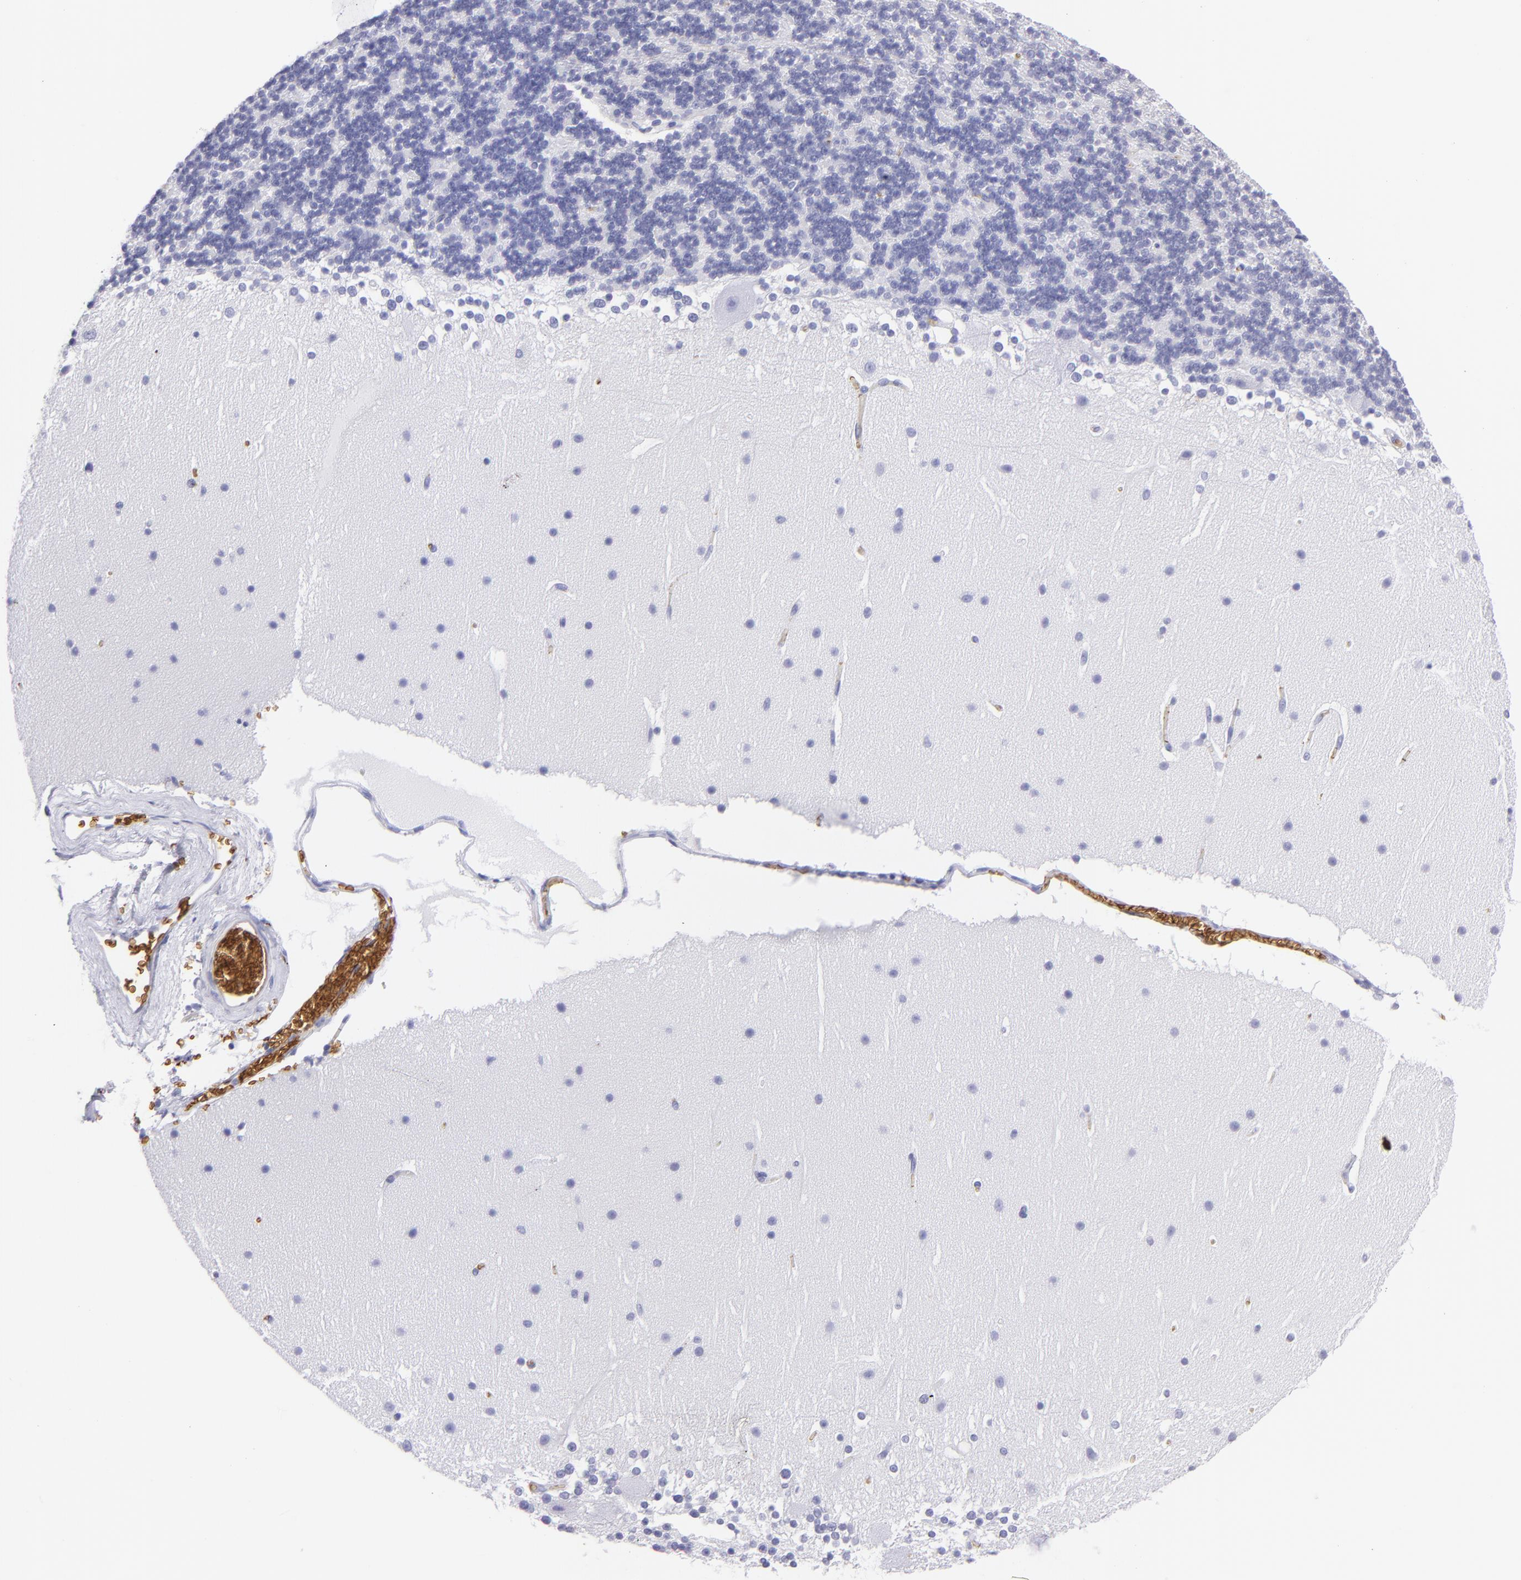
{"staining": {"intensity": "negative", "quantity": "none", "location": "none"}, "tissue": "cerebellum", "cell_type": "Cells in granular layer", "image_type": "normal", "snomed": [{"axis": "morphology", "description": "Normal tissue, NOS"}, {"axis": "topography", "description": "Cerebellum"}], "caption": "Immunohistochemical staining of normal human cerebellum displays no significant staining in cells in granular layer. (DAB (3,3'-diaminobenzidine) immunohistochemistry visualized using brightfield microscopy, high magnification).", "gene": "GYPA", "patient": {"sex": "female", "age": 19}}